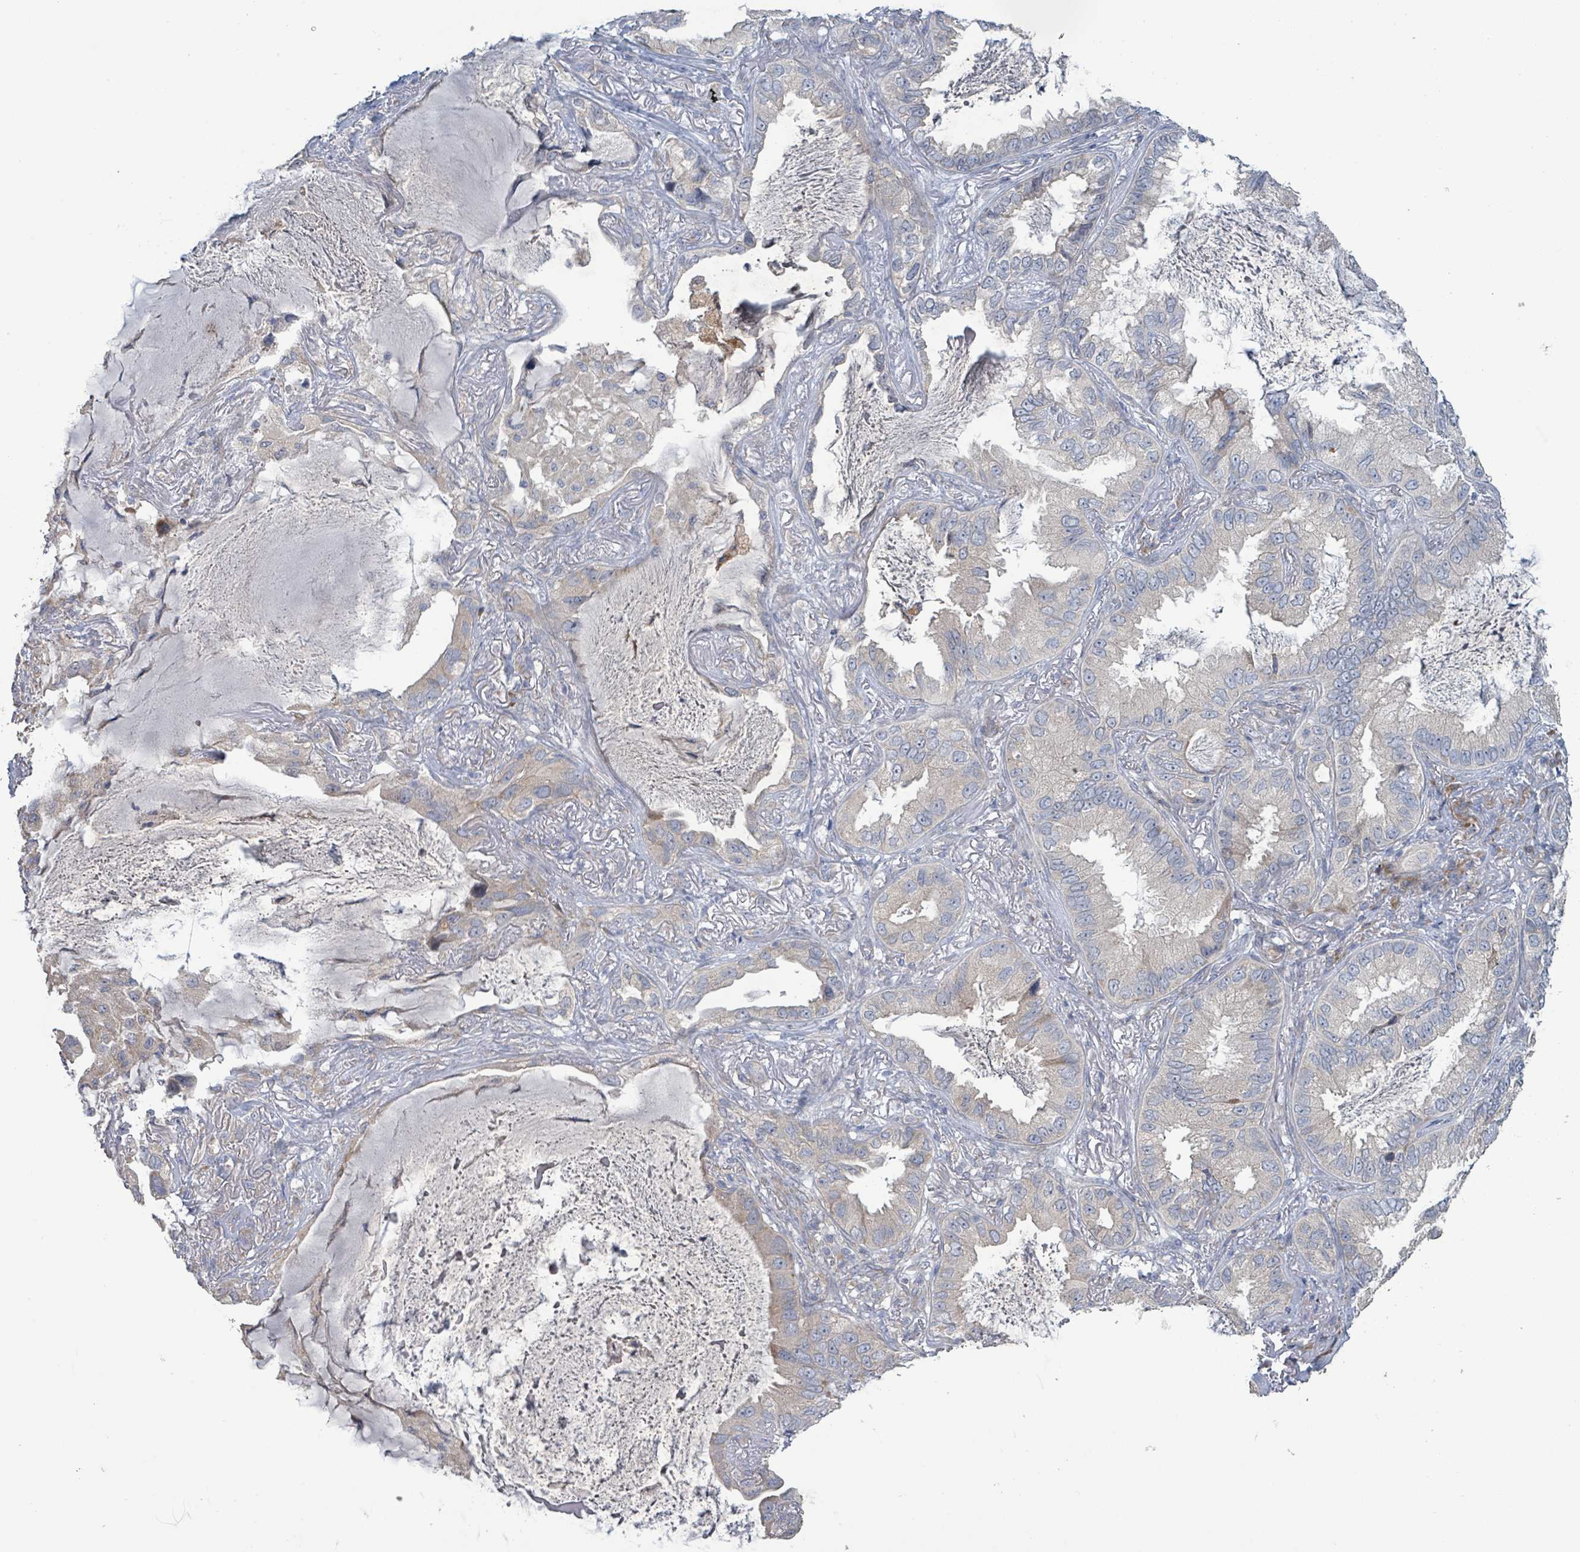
{"staining": {"intensity": "weak", "quantity": "<25%", "location": "cytoplasmic/membranous"}, "tissue": "lung cancer", "cell_type": "Tumor cells", "image_type": "cancer", "snomed": [{"axis": "morphology", "description": "Adenocarcinoma, NOS"}, {"axis": "topography", "description": "Lung"}], "caption": "IHC of human lung adenocarcinoma exhibits no expression in tumor cells.", "gene": "RPL32", "patient": {"sex": "female", "age": 69}}